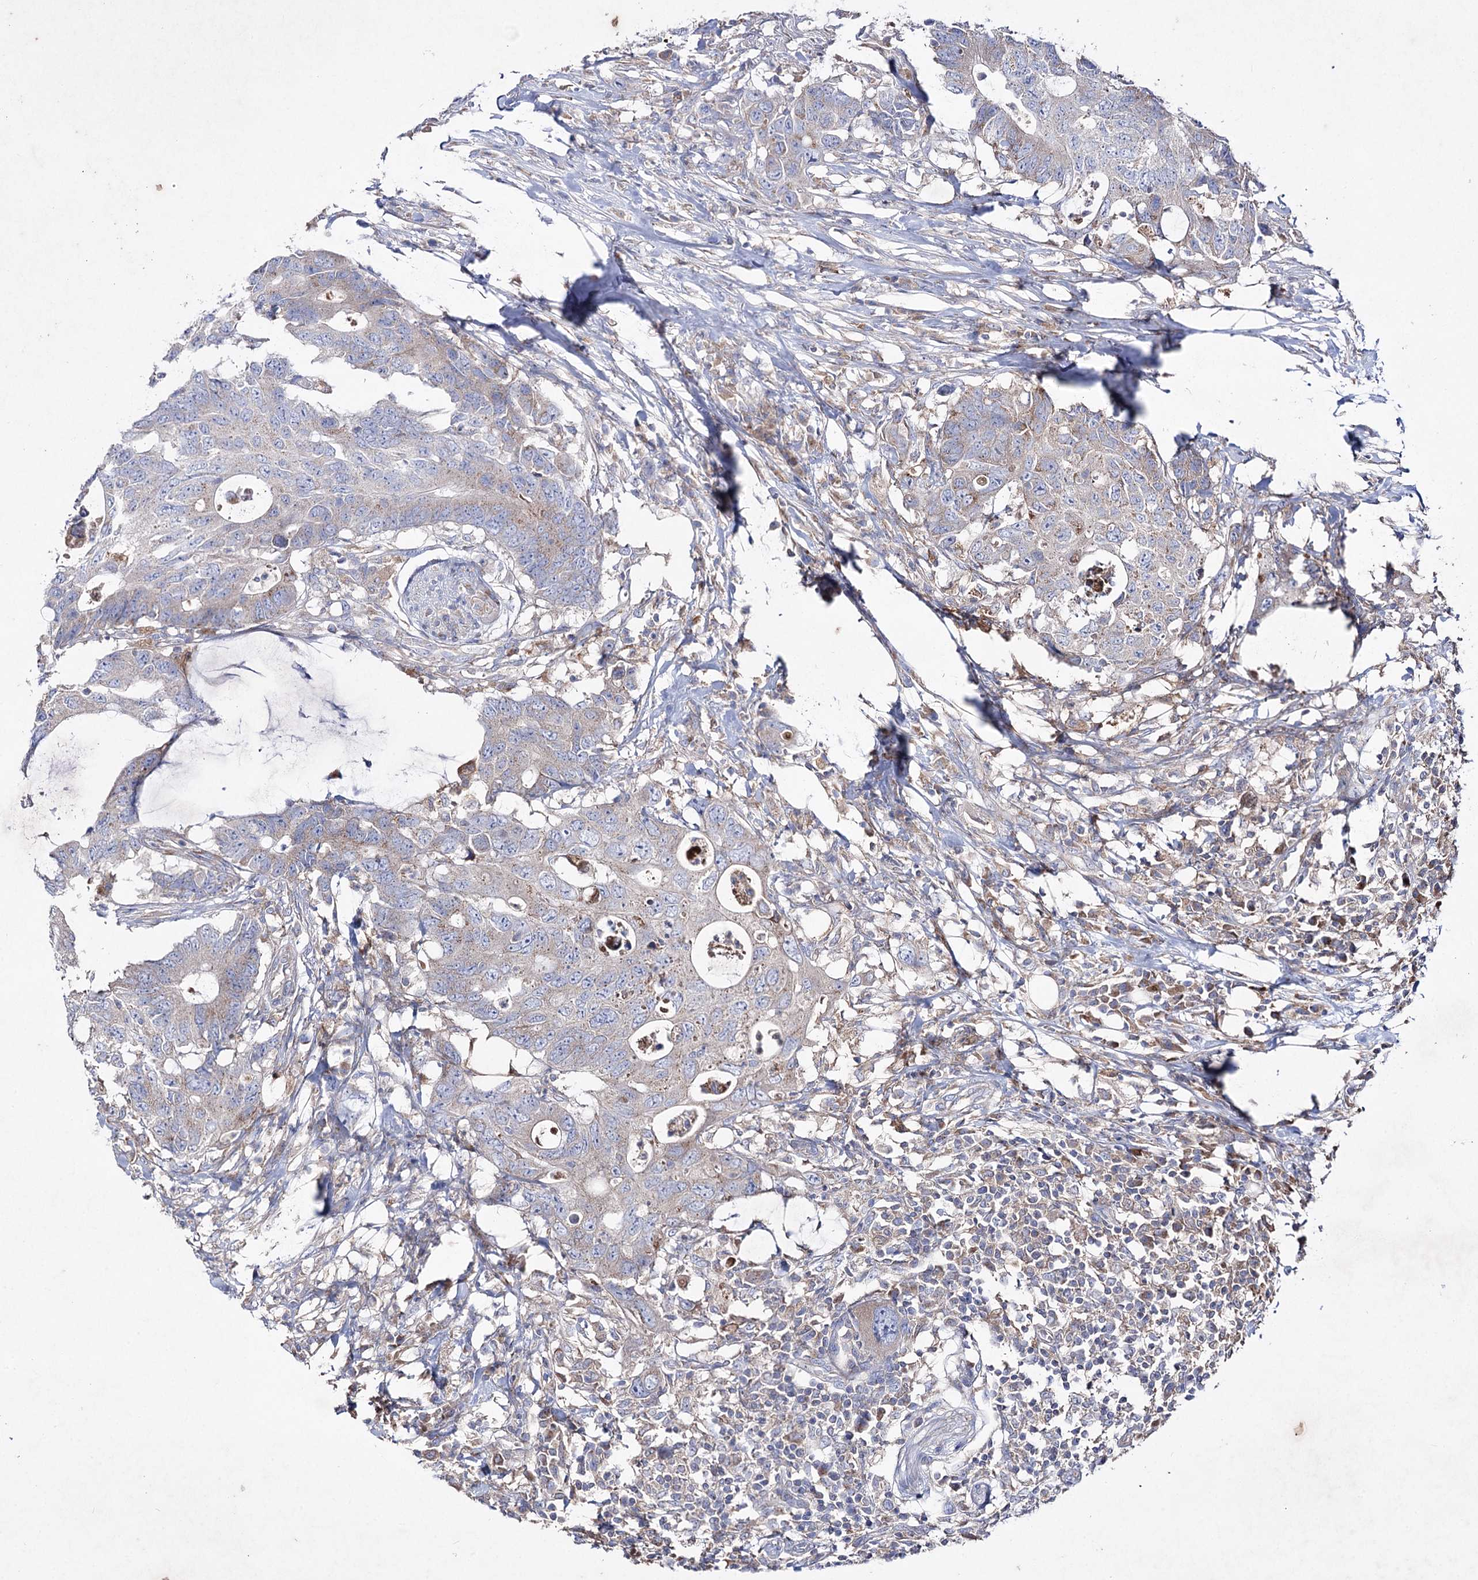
{"staining": {"intensity": "weak", "quantity": "25%-75%", "location": "cytoplasmic/membranous"}, "tissue": "colorectal cancer", "cell_type": "Tumor cells", "image_type": "cancer", "snomed": [{"axis": "morphology", "description": "Adenocarcinoma, NOS"}, {"axis": "topography", "description": "Colon"}], "caption": "Weak cytoplasmic/membranous expression for a protein is seen in approximately 25%-75% of tumor cells of colorectal cancer using immunohistochemistry (IHC).", "gene": "NAGLU", "patient": {"sex": "male", "age": 71}}